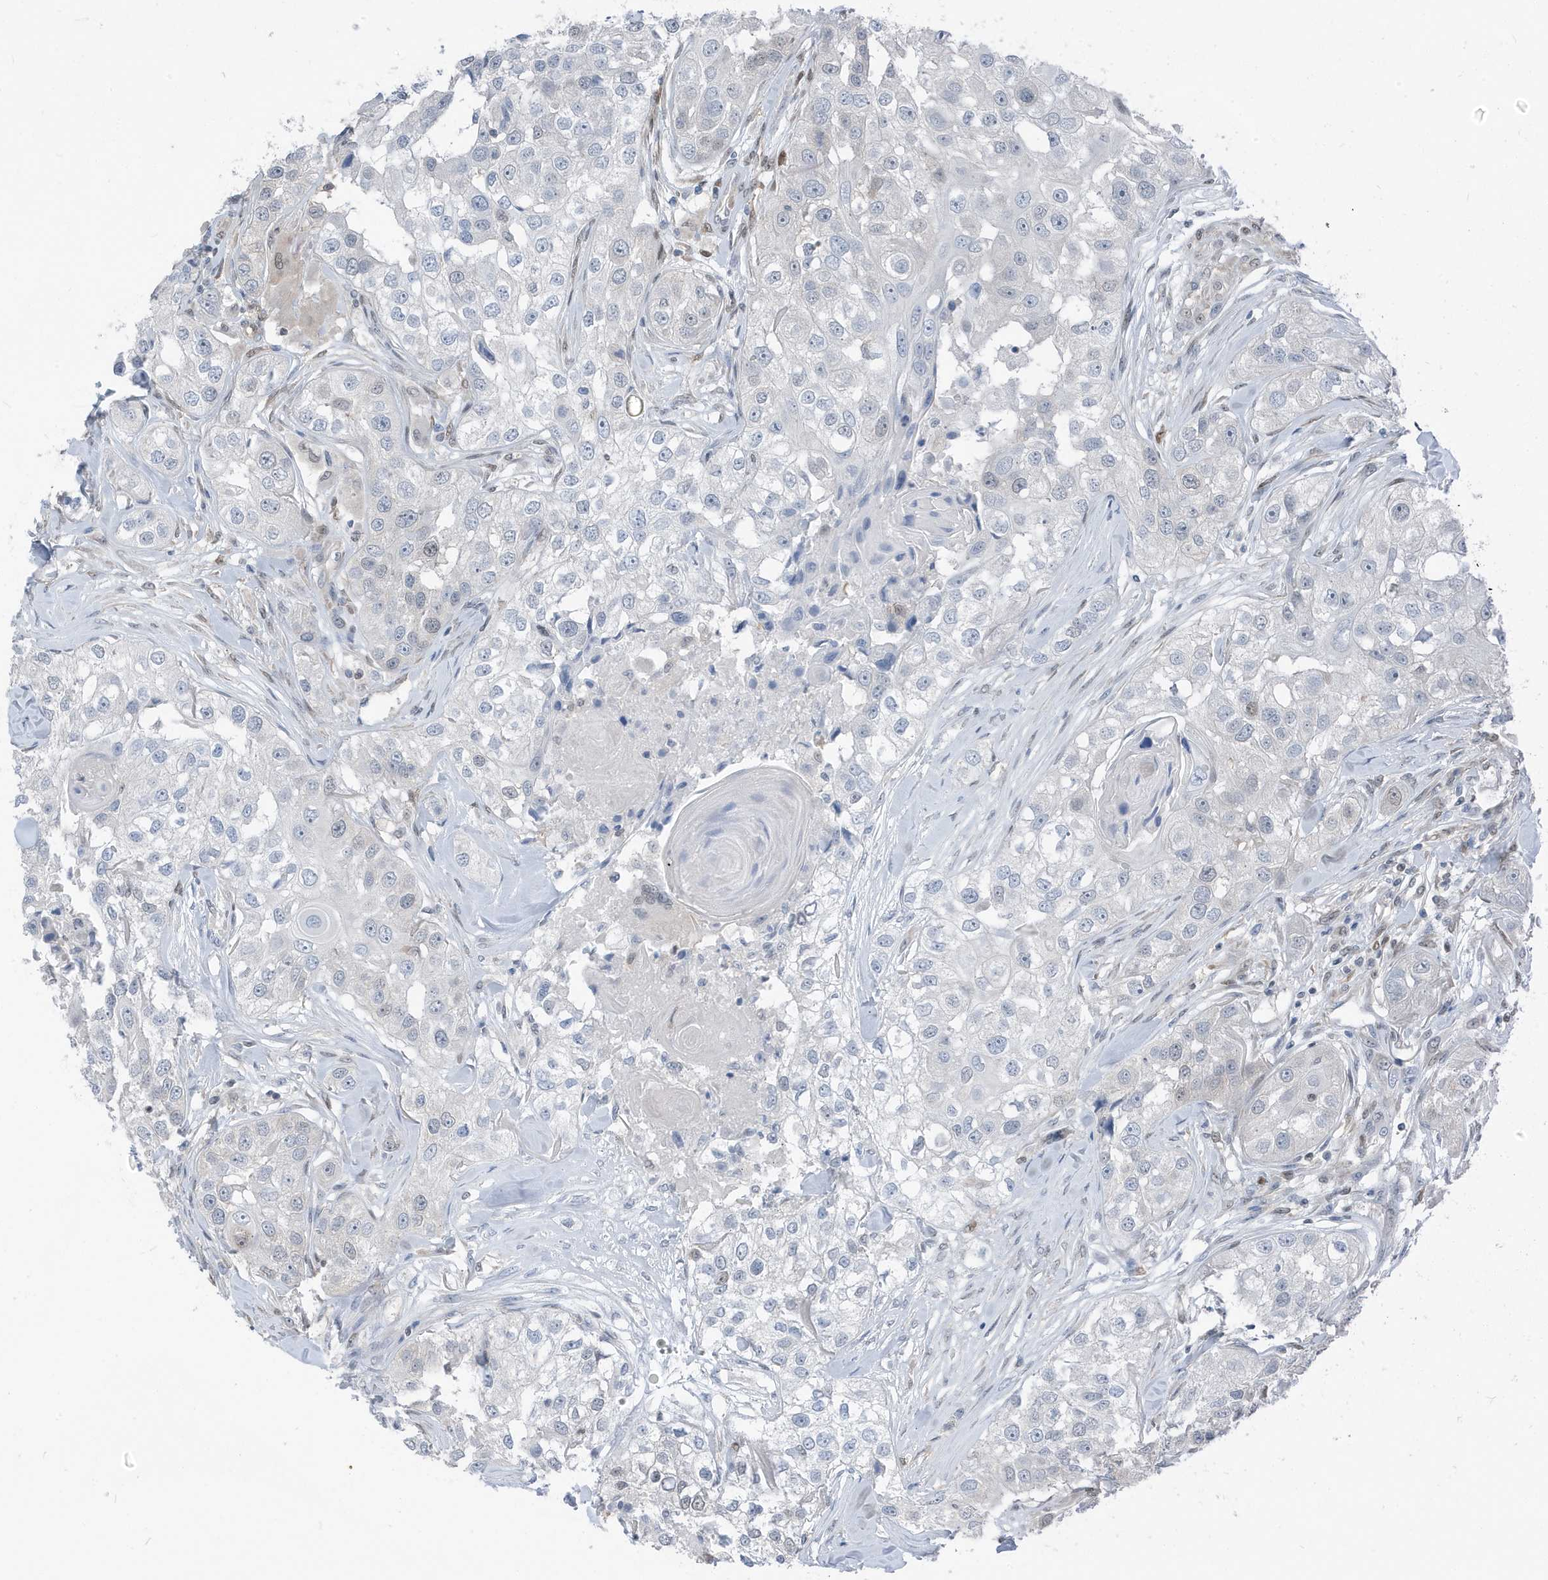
{"staining": {"intensity": "negative", "quantity": "none", "location": "none"}, "tissue": "head and neck cancer", "cell_type": "Tumor cells", "image_type": "cancer", "snomed": [{"axis": "morphology", "description": "Normal tissue, NOS"}, {"axis": "morphology", "description": "Squamous cell carcinoma, NOS"}, {"axis": "topography", "description": "Skeletal muscle"}, {"axis": "topography", "description": "Head-Neck"}], "caption": "Immunohistochemical staining of human head and neck squamous cell carcinoma displays no significant staining in tumor cells.", "gene": "NCOA7", "patient": {"sex": "male", "age": 51}}